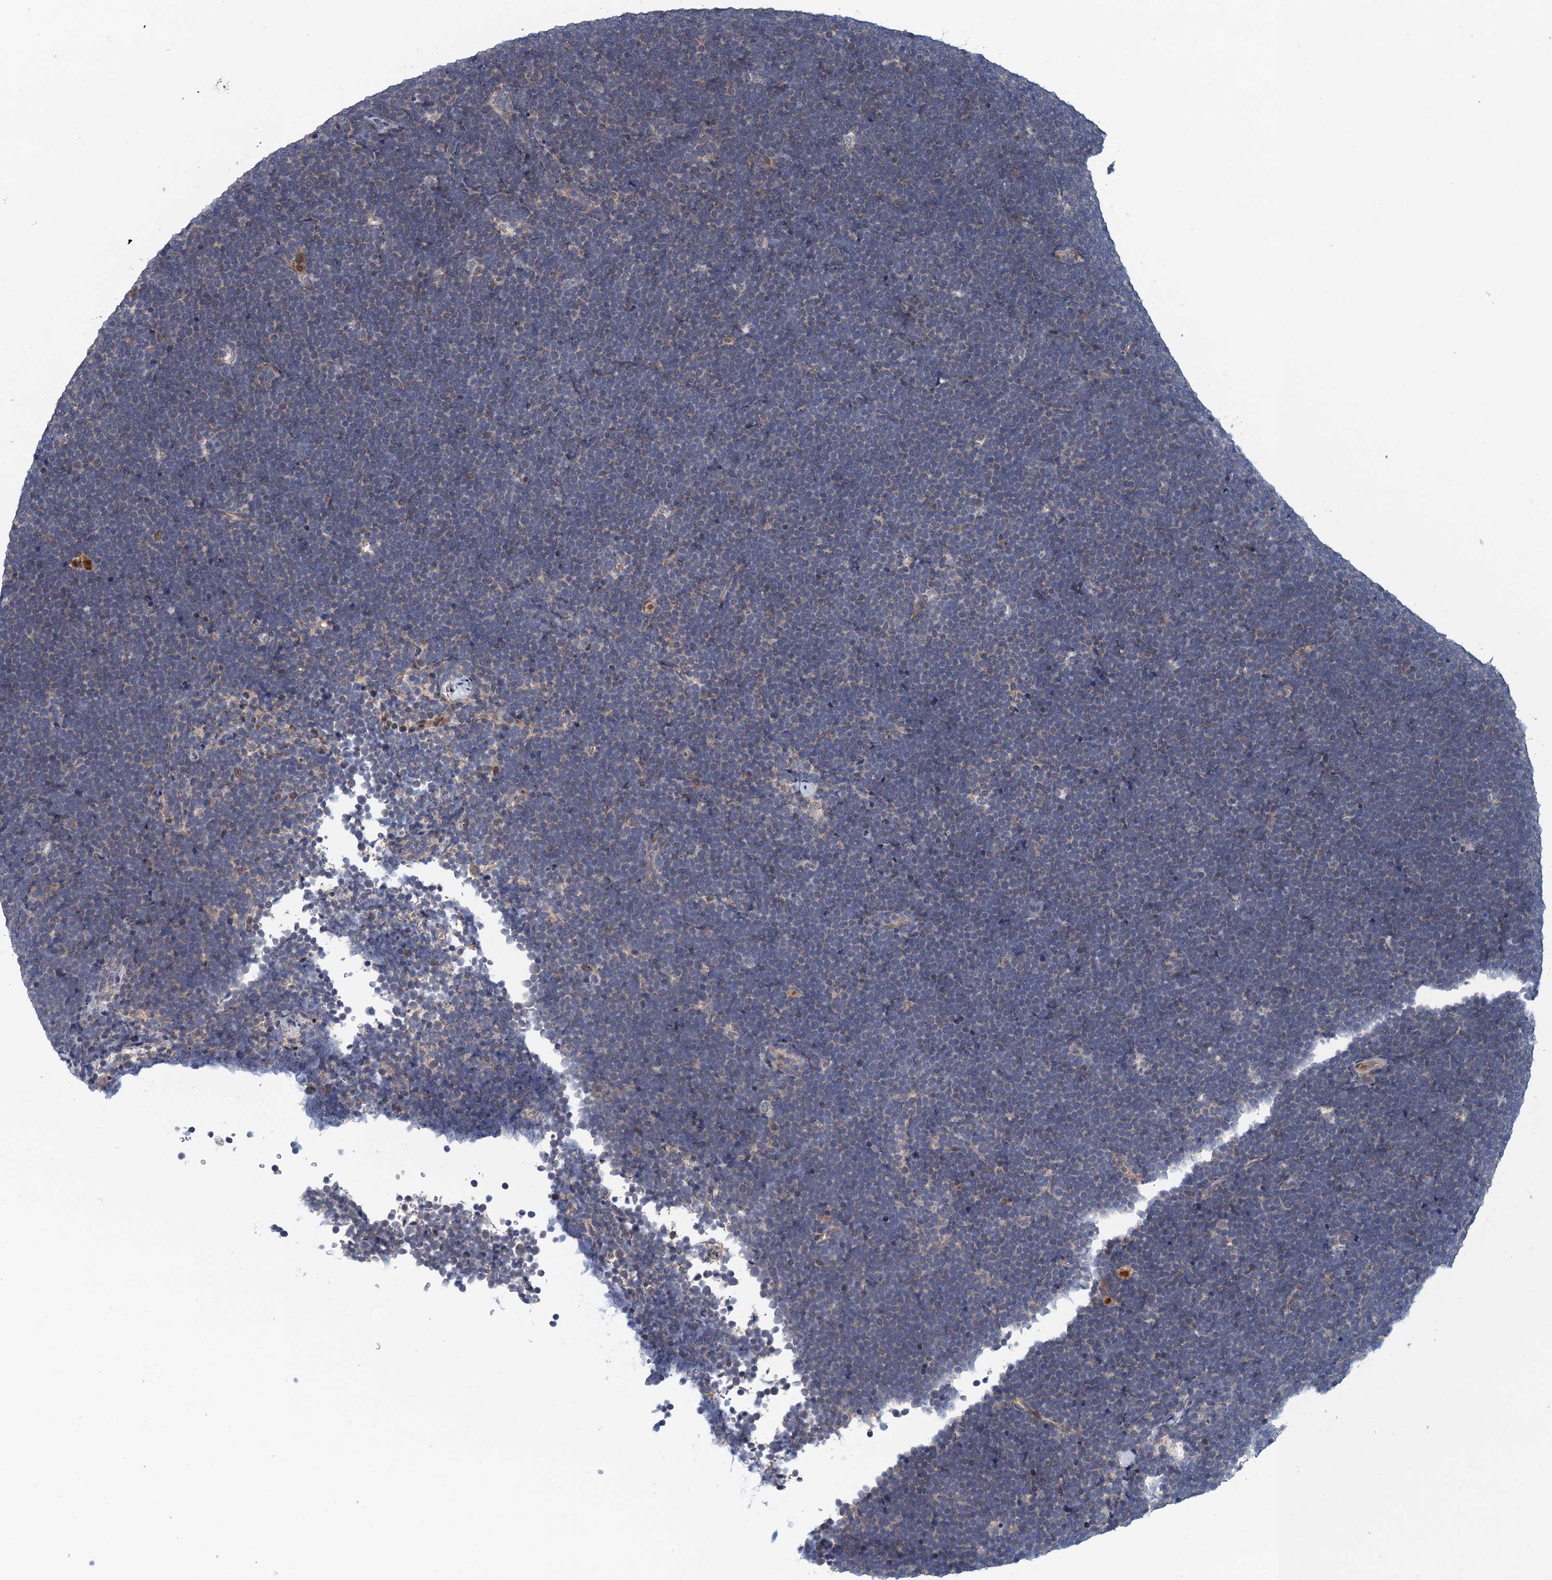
{"staining": {"intensity": "negative", "quantity": "none", "location": "none"}, "tissue": "lymphoma", "cell_type": "Tumor cells", "image_type": "cancer", "snomed": [{"axis": "morphology", "description": "Malignant lymphoma, non-Hodgkin's type, High grade"}, {"axis": "topography", "description": "Lymph node"}], "caption": "Micrograph shows no protein positivity in tumor cells of lymphoma tissue. (DAB (3,3'-diaminobenzidine) immunohistochemistry (IHC) visualized using brightfield microscopy, high magnification).", "gene": "MDM1", "patient": {"sex": "male", "age": 13}}